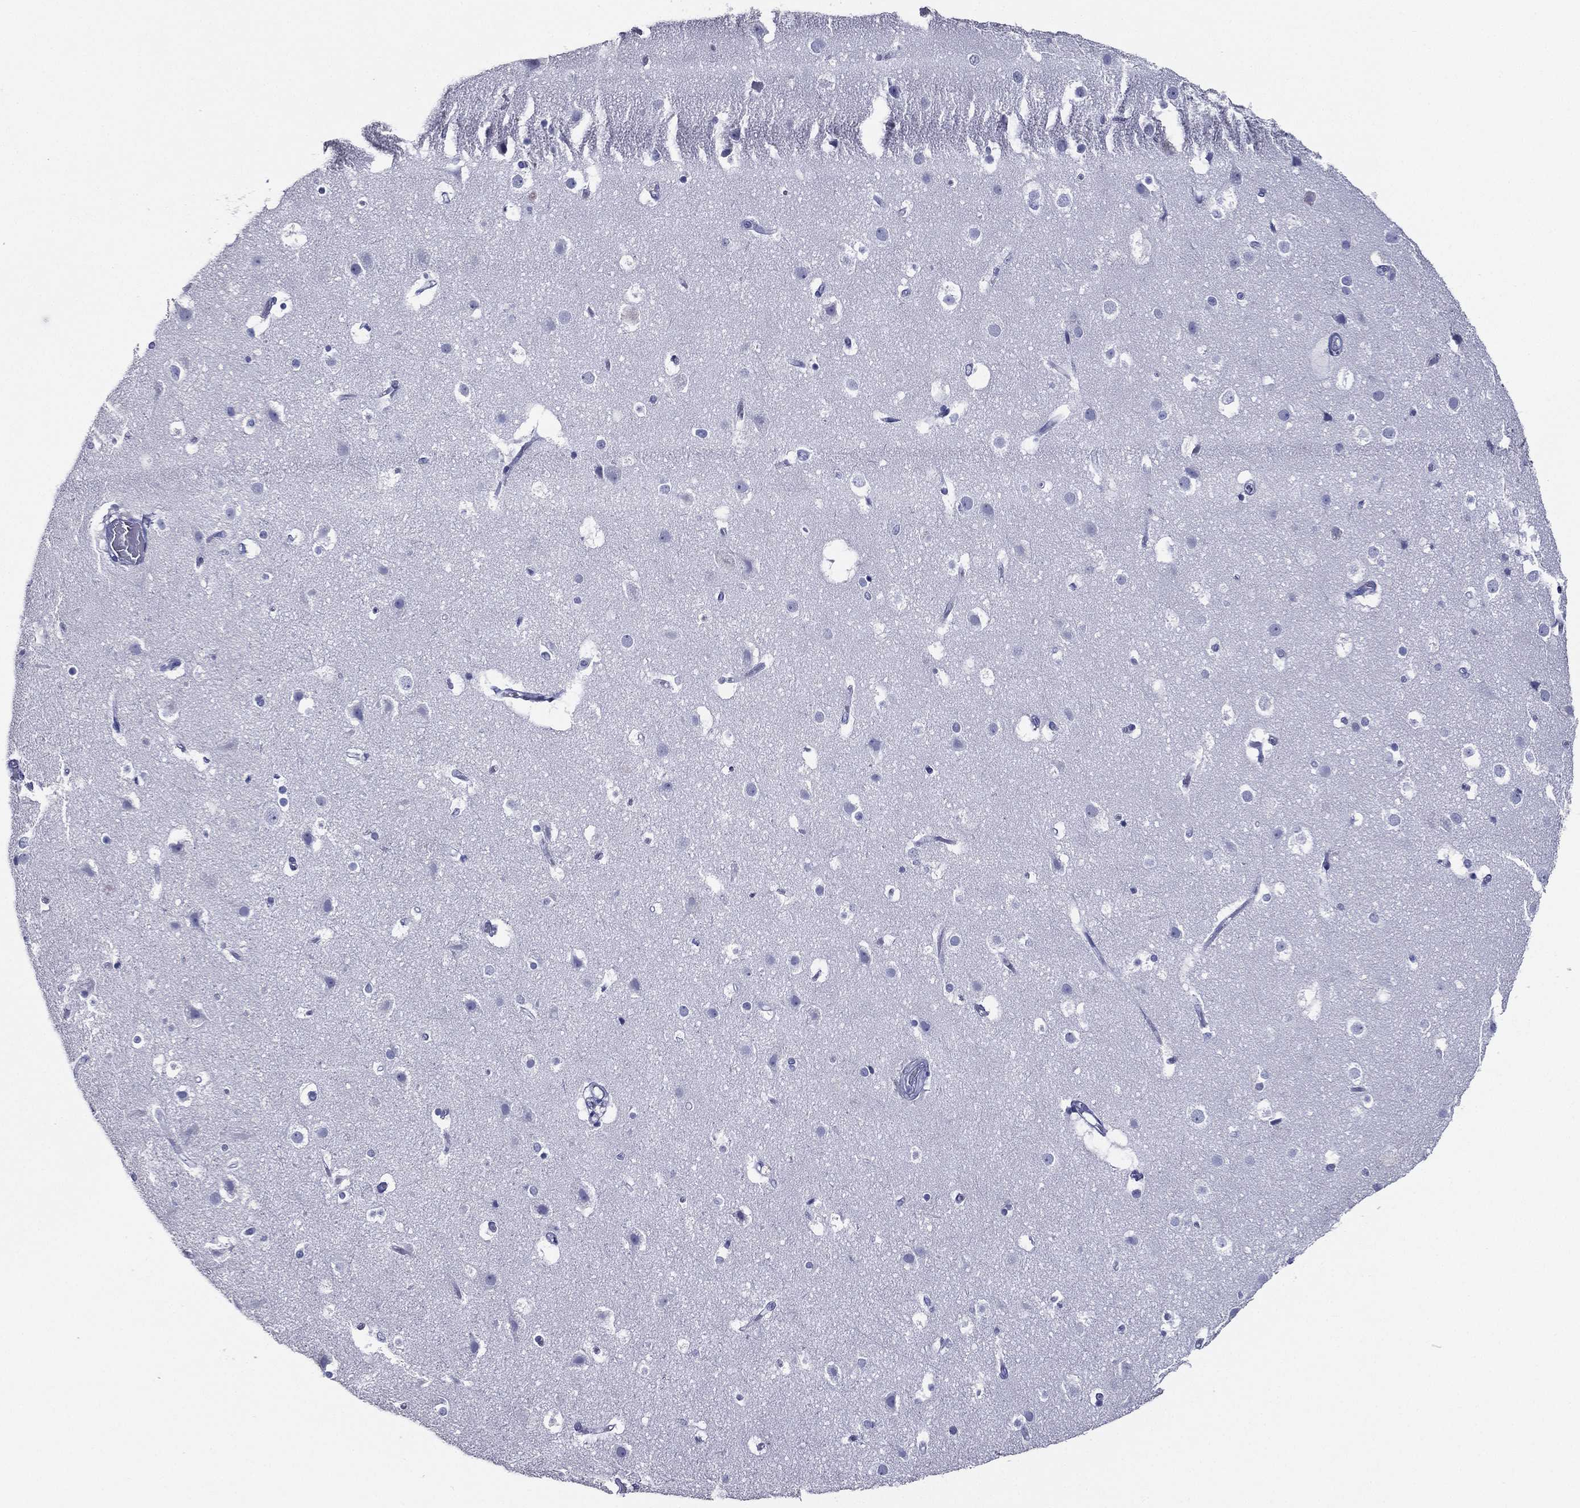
{"staining": {"intensity": "negative", "quantity": "none", "location": "none"}, "tissue": "cerebral cortex", "cell_type": "Endothelial cells", "image_type": "normal", "snomed": [{"axis": "morphology", "description": "Normal tissue, NOS"}, {"axis": "topography", "description": "Cerebral cortex"}], "caption": "The immunohistochemistry (IHC) image has no significant positivity in endothelial cells of cerebral cortex. Nuclei are stained in blue.", "gene": "TFAP2A", "patient": {"sex": "female", "age": 52}}